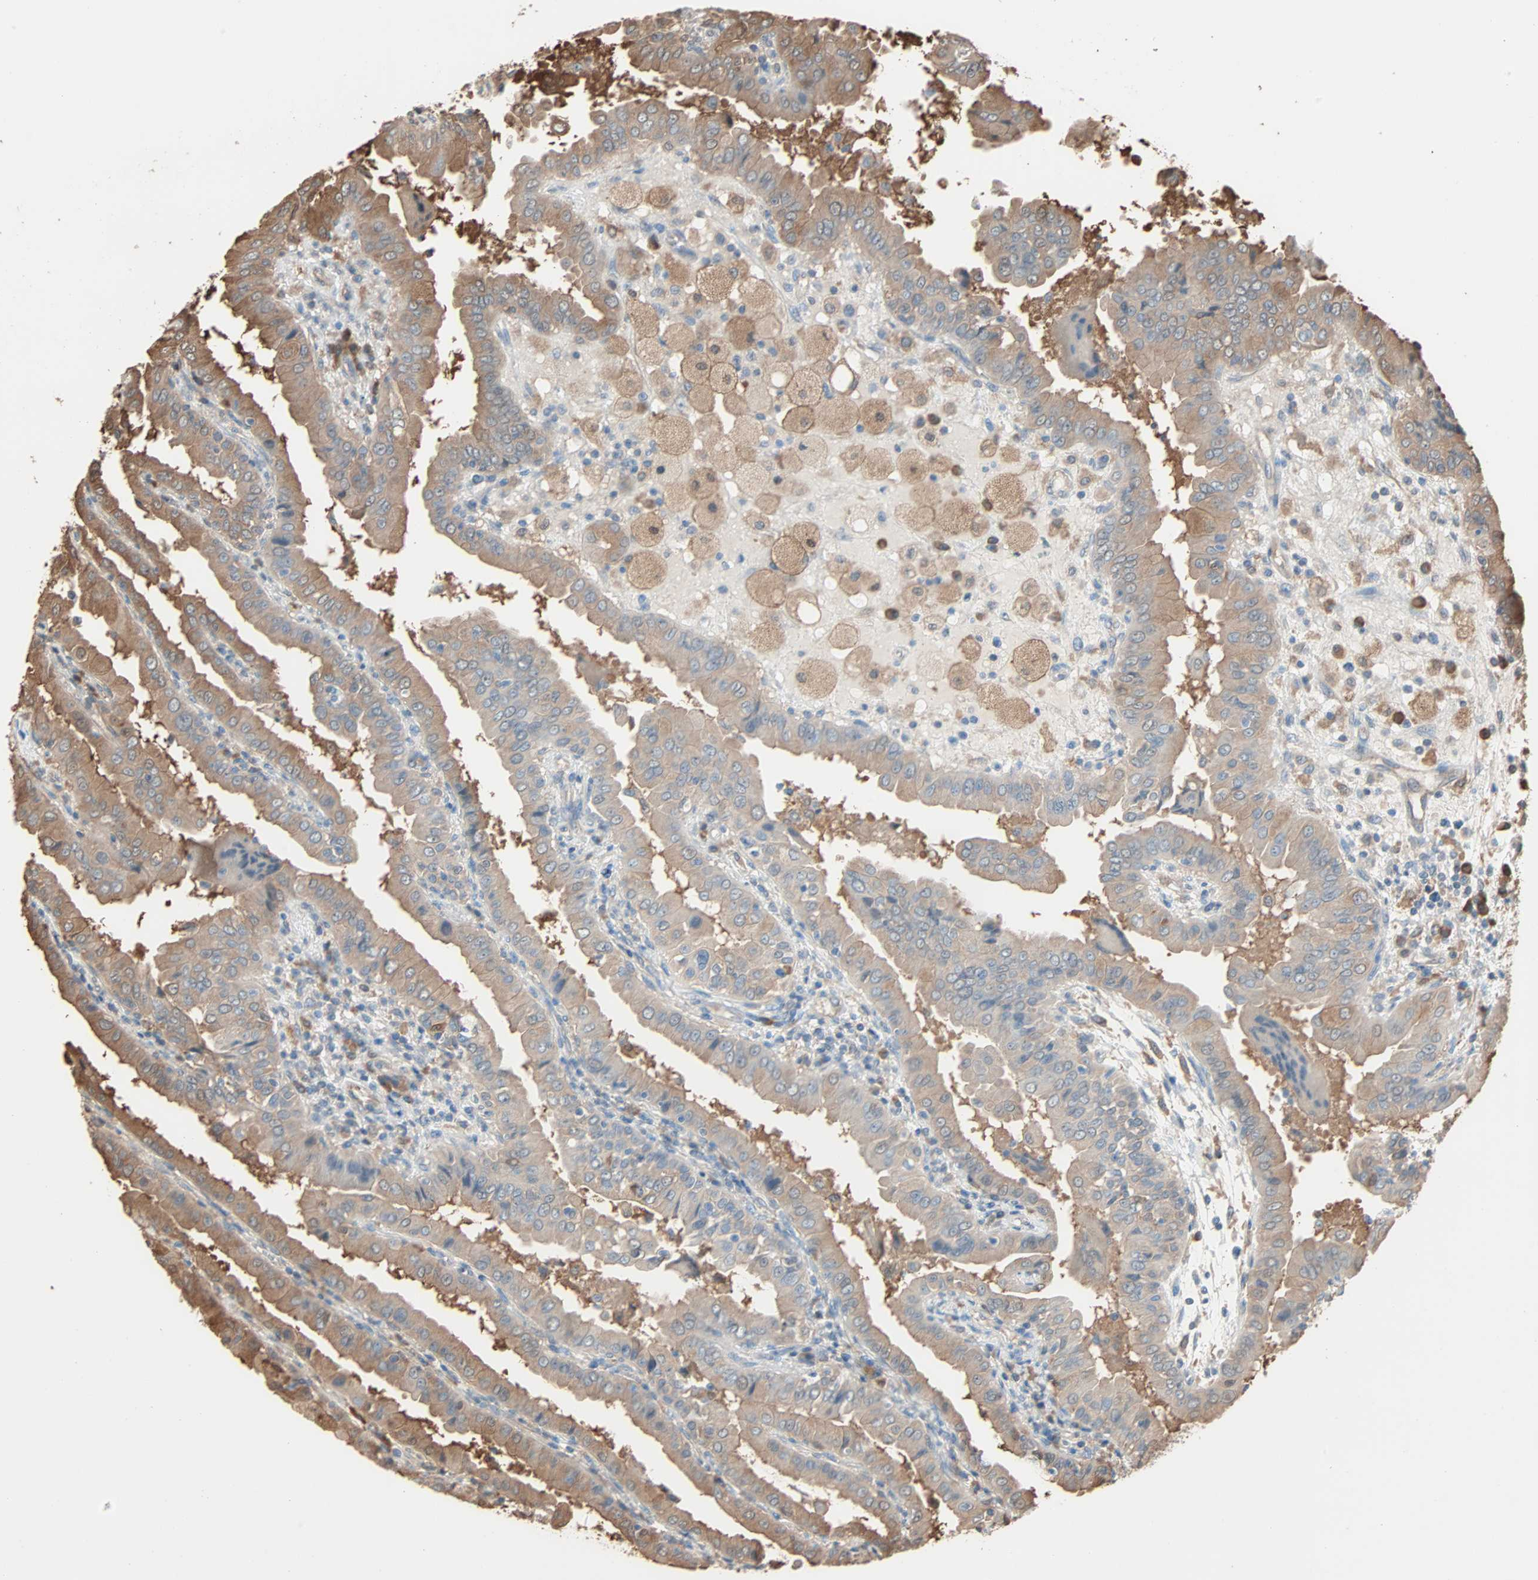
{"staining": {"intensity": "moderate", "quantity": ">75%", "location": "cytoplasmic/membranous"}, "tissue": "thyroid cancer", "cell_type": "Tumor cells", "image_type": "cancer", "snomed": [{"axis": "morphology", "description": "Papillary adenocarcinoma, NOS"}, {"axis": "topography", "description": "Thyroid gland"}], "caption": "IHC (DAB) staining of human thyroid papillary adenocarcinoma demonstrates moderate cytoplasmic/membranous protein expression in about >75% of tumor cells. (Stains: DAB (3,3'-diaminobenzidine) in brown, nuclei in blue, Microscopy: brightfield microscopy at high magnification).", "gene": "PRDX1", "patient": {"sex": "male", "age": 33}}